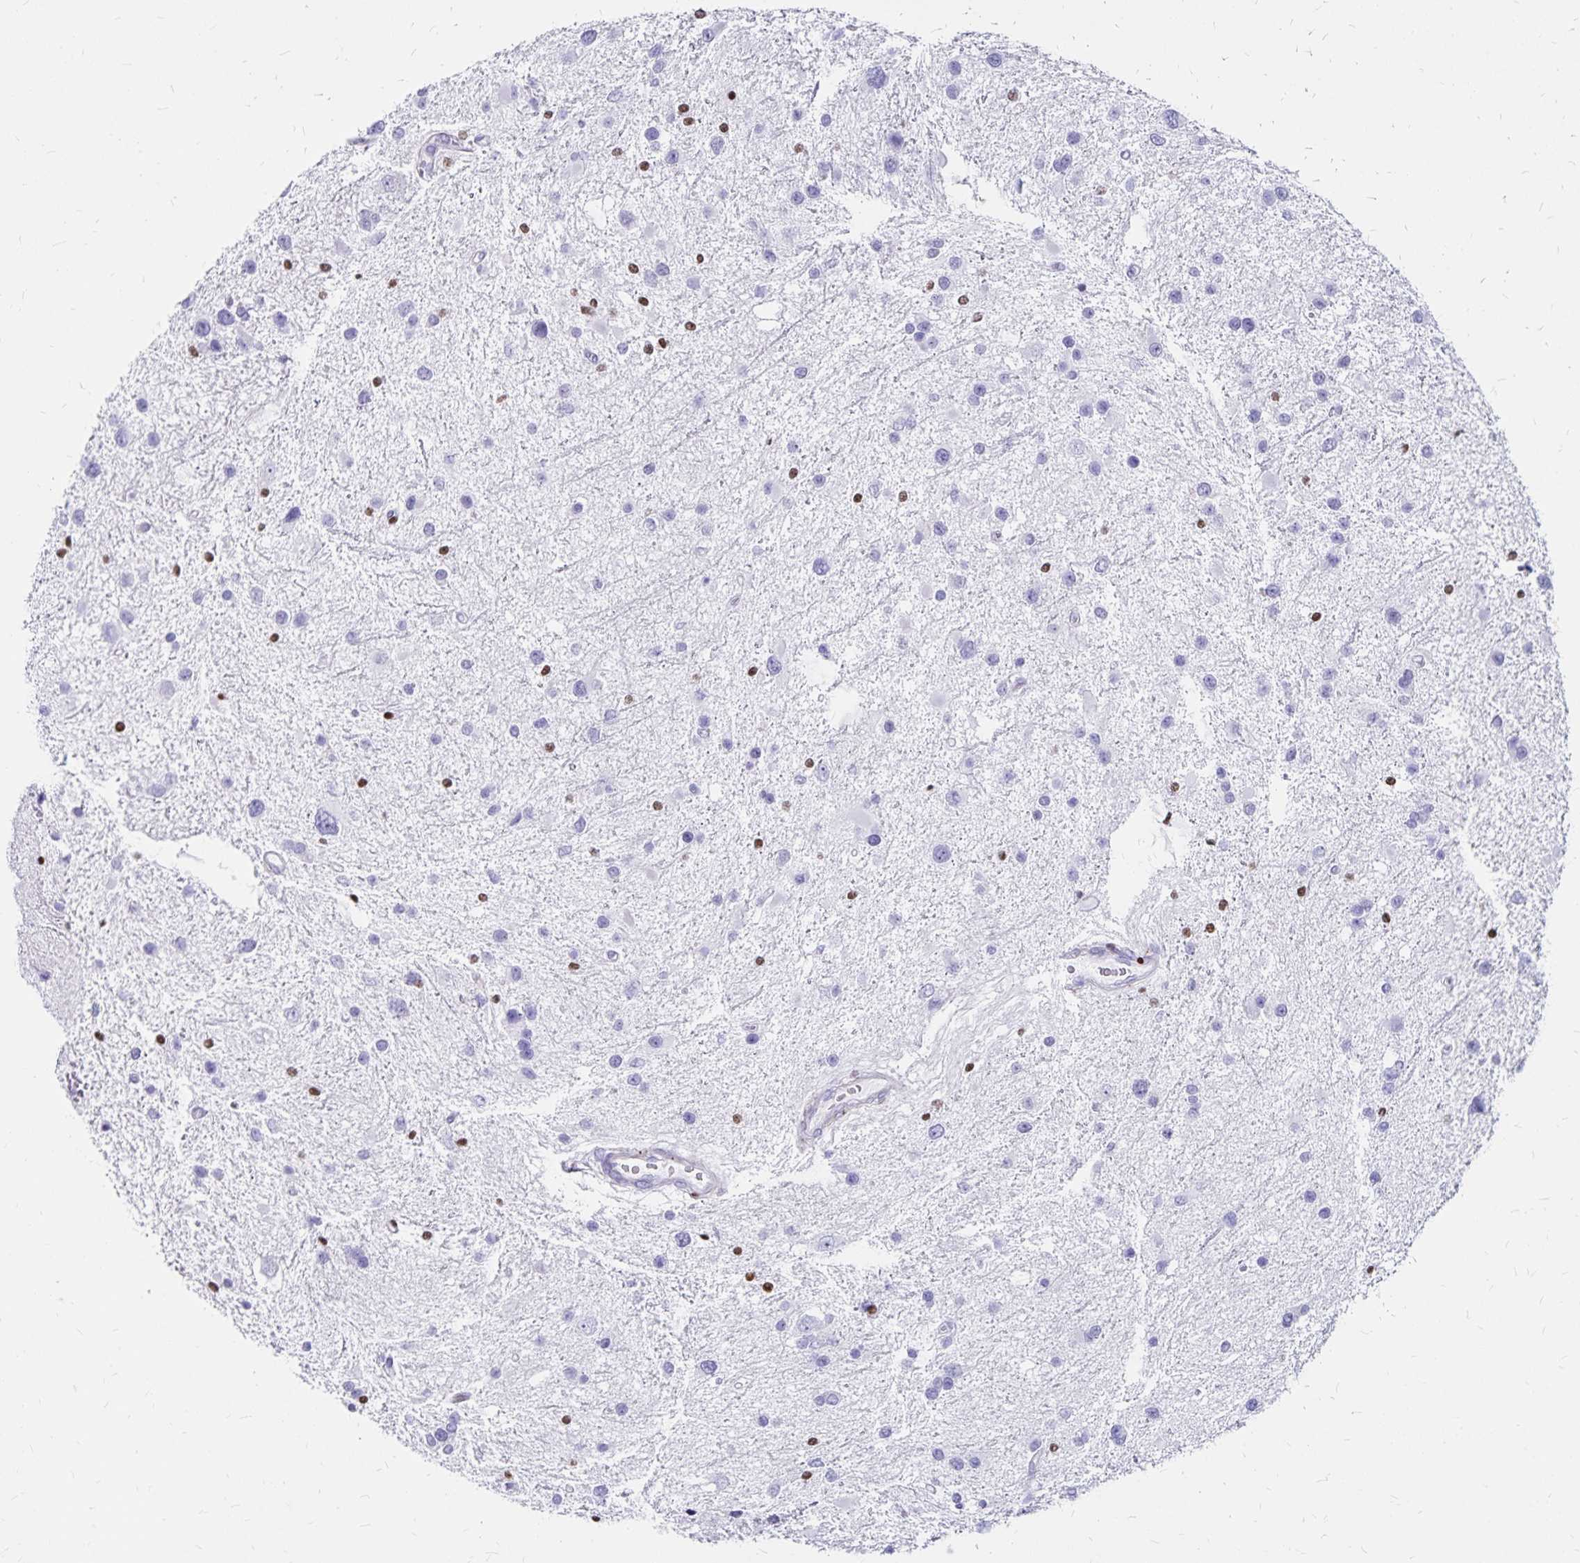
{"staining": {"intensity": "negative", "quantity": "none", "location": "none"}, "tissue": "glioma", "cell_type": "Tumor cells", "image_type": "cancer", "snomed": [{"axis": "morphology", "description": "Glioma, malignant, Low grade"}, {"axis": "topography", "description": "Brain"}], "caption": "Immunohistochemical staining of human low-grade glioma (malignant) shows no significant expression in tumor cells.", "gene": "IKZF1", "patient": {"sex": "female", "age": 32}}